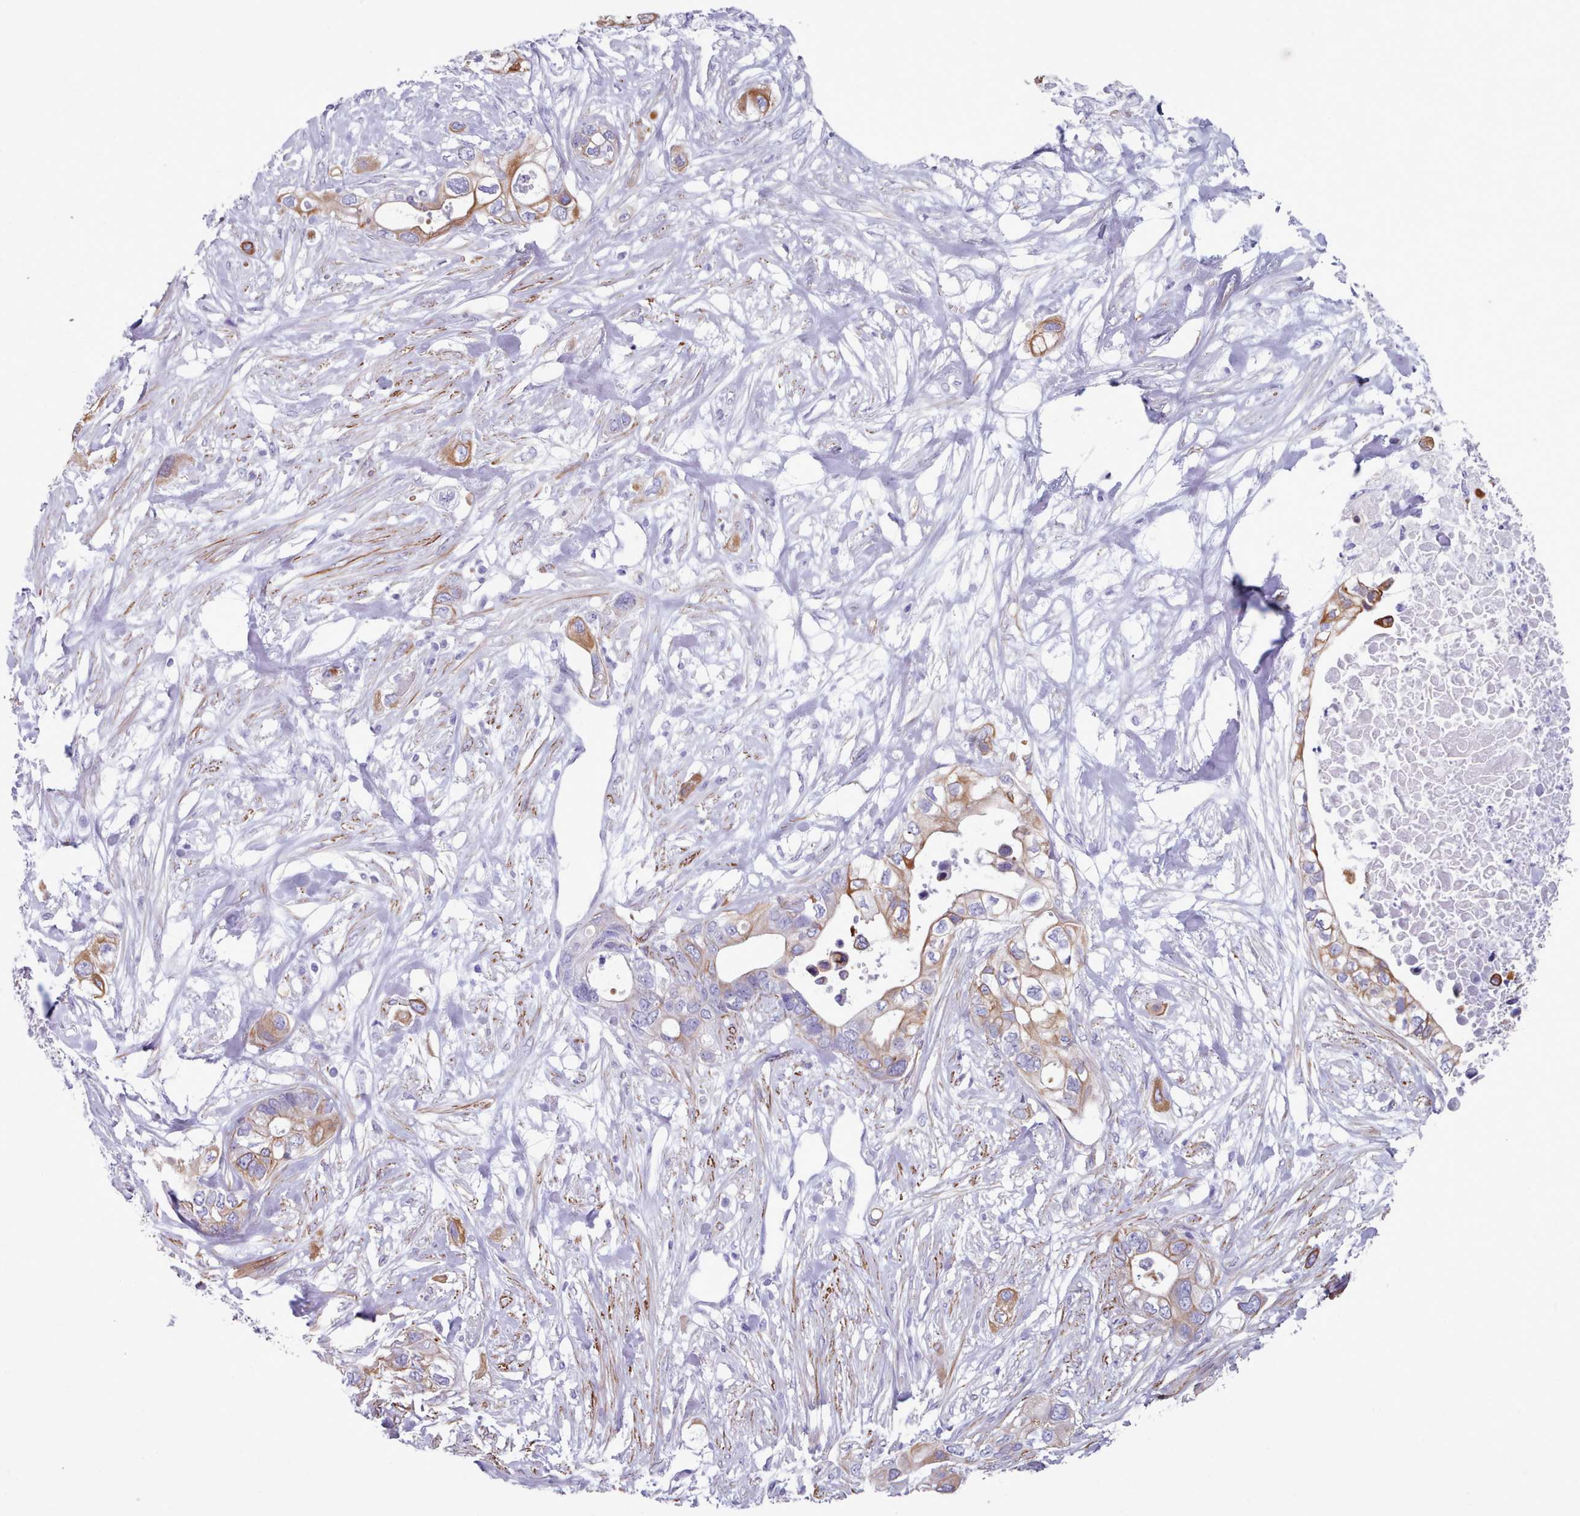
{"staining": {"intensity": "moderate", "quantity": "25%-75%", "location": "cytoplasmic/membranous"}, "tissue": "pancreatic cancer", "cell_type": "Tumor cells", "image_type": "cancer", "snomed": [{"axis": "morphology", "description": "Adenocarcinoma, NOS"}, {"axis": "topography", "description": "Pancreas"}], "caption": "Brown immunohistochemical staining in pancreatic cancer exhibits moderate cytoplasmic/membranous staining in about 25%-75% of tumor cells. The protein is shown in brown color, while the nuclei are stained blue.", "gene": "FPGS", "patient": {"sex": "female", "age": 63}}